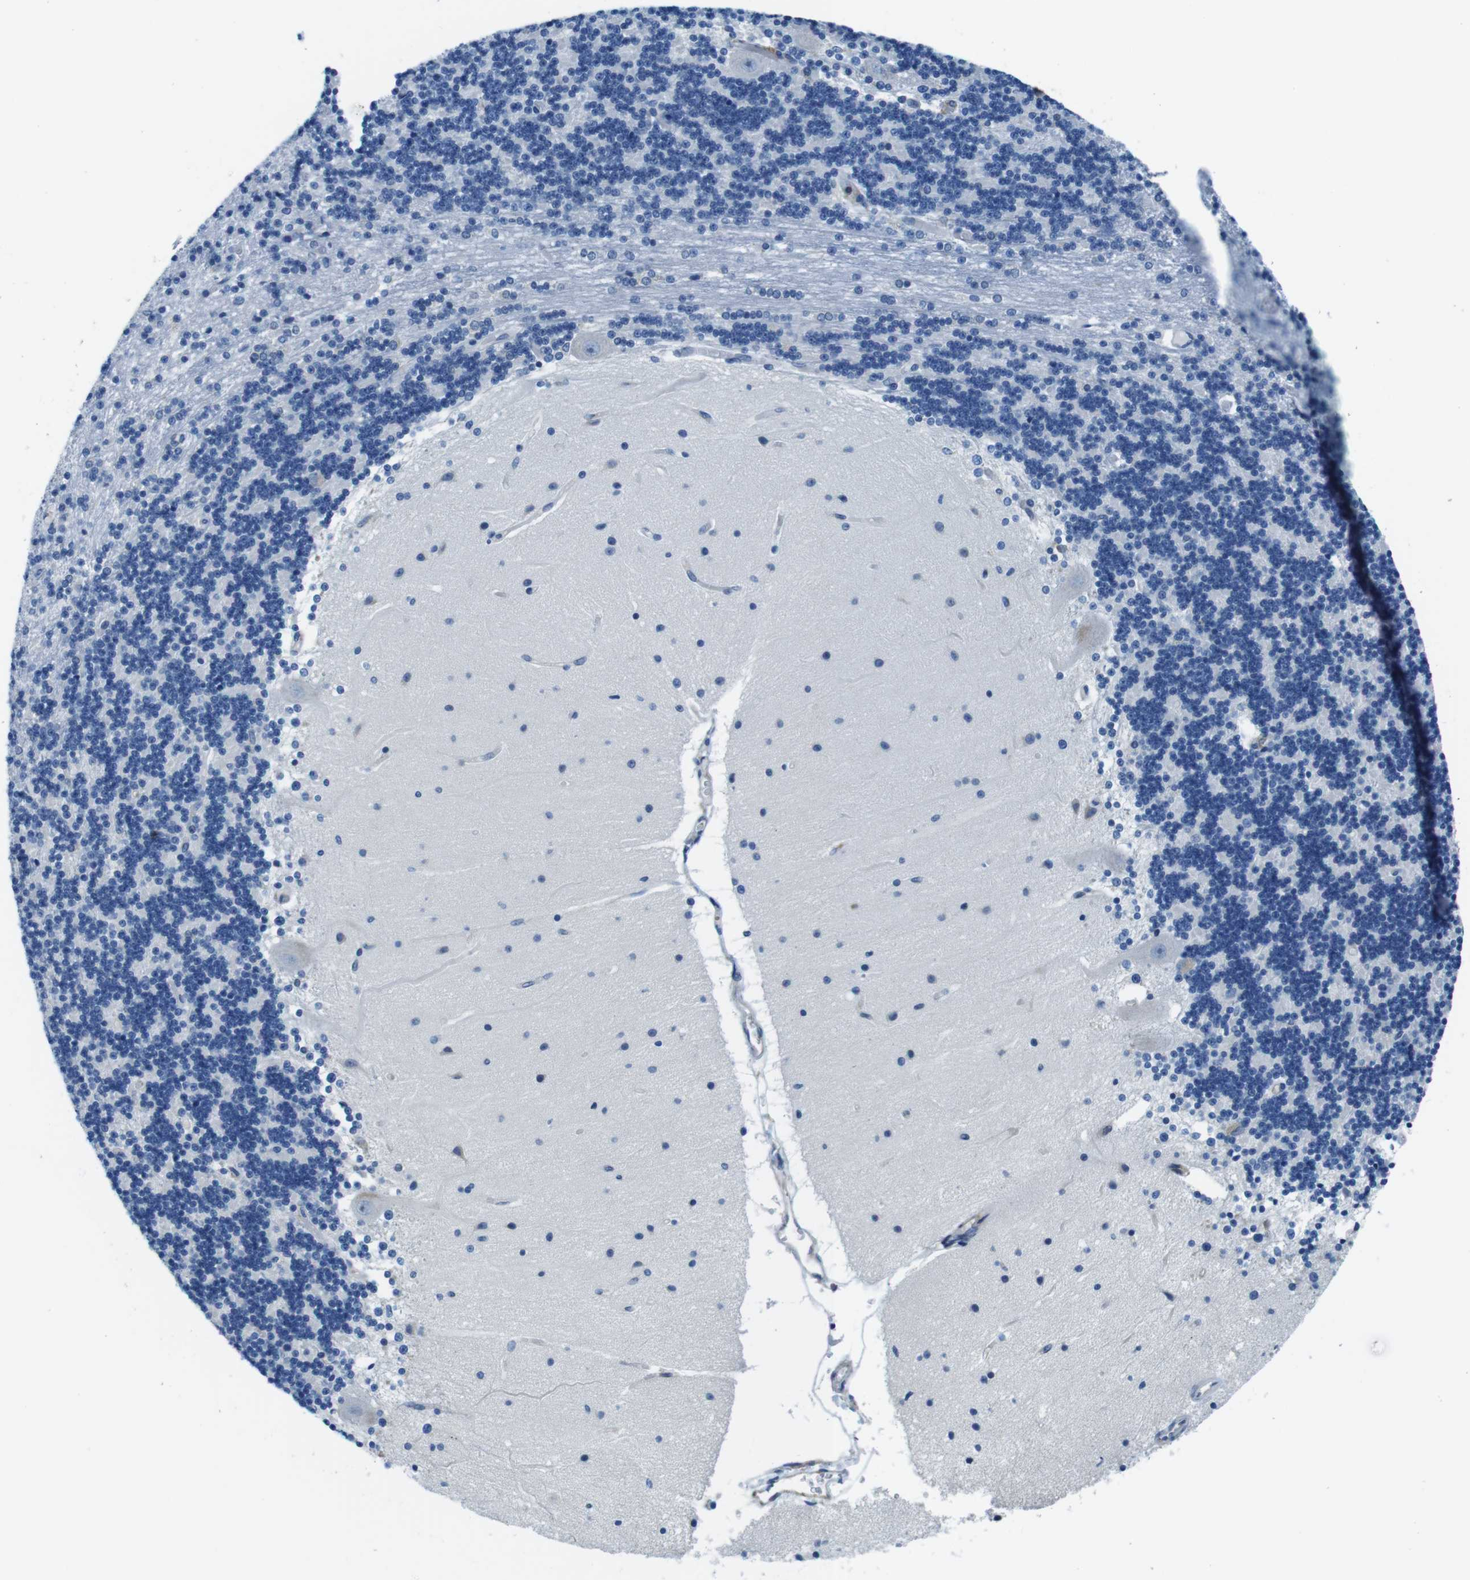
{"staining": {"intensity": "negative", "quantity": "none", "location": "none"}, "tissue": "cerebellum", "cell_type": "Cells in granular layer", "image_type": "normal", "snomed": [{"axis": "morphology", "description": "Normal tissue, NOS"}, {"axis": "topography", "description": "Cerebellum"}], "caption": "High power microscopy image of an immunohistochemistry photomicrograph of normal cerebellum, revealing no significant staining in cells in granular layer.", "gene": "EIF2B5", "patient": {"sex": "female", "age": 54}}